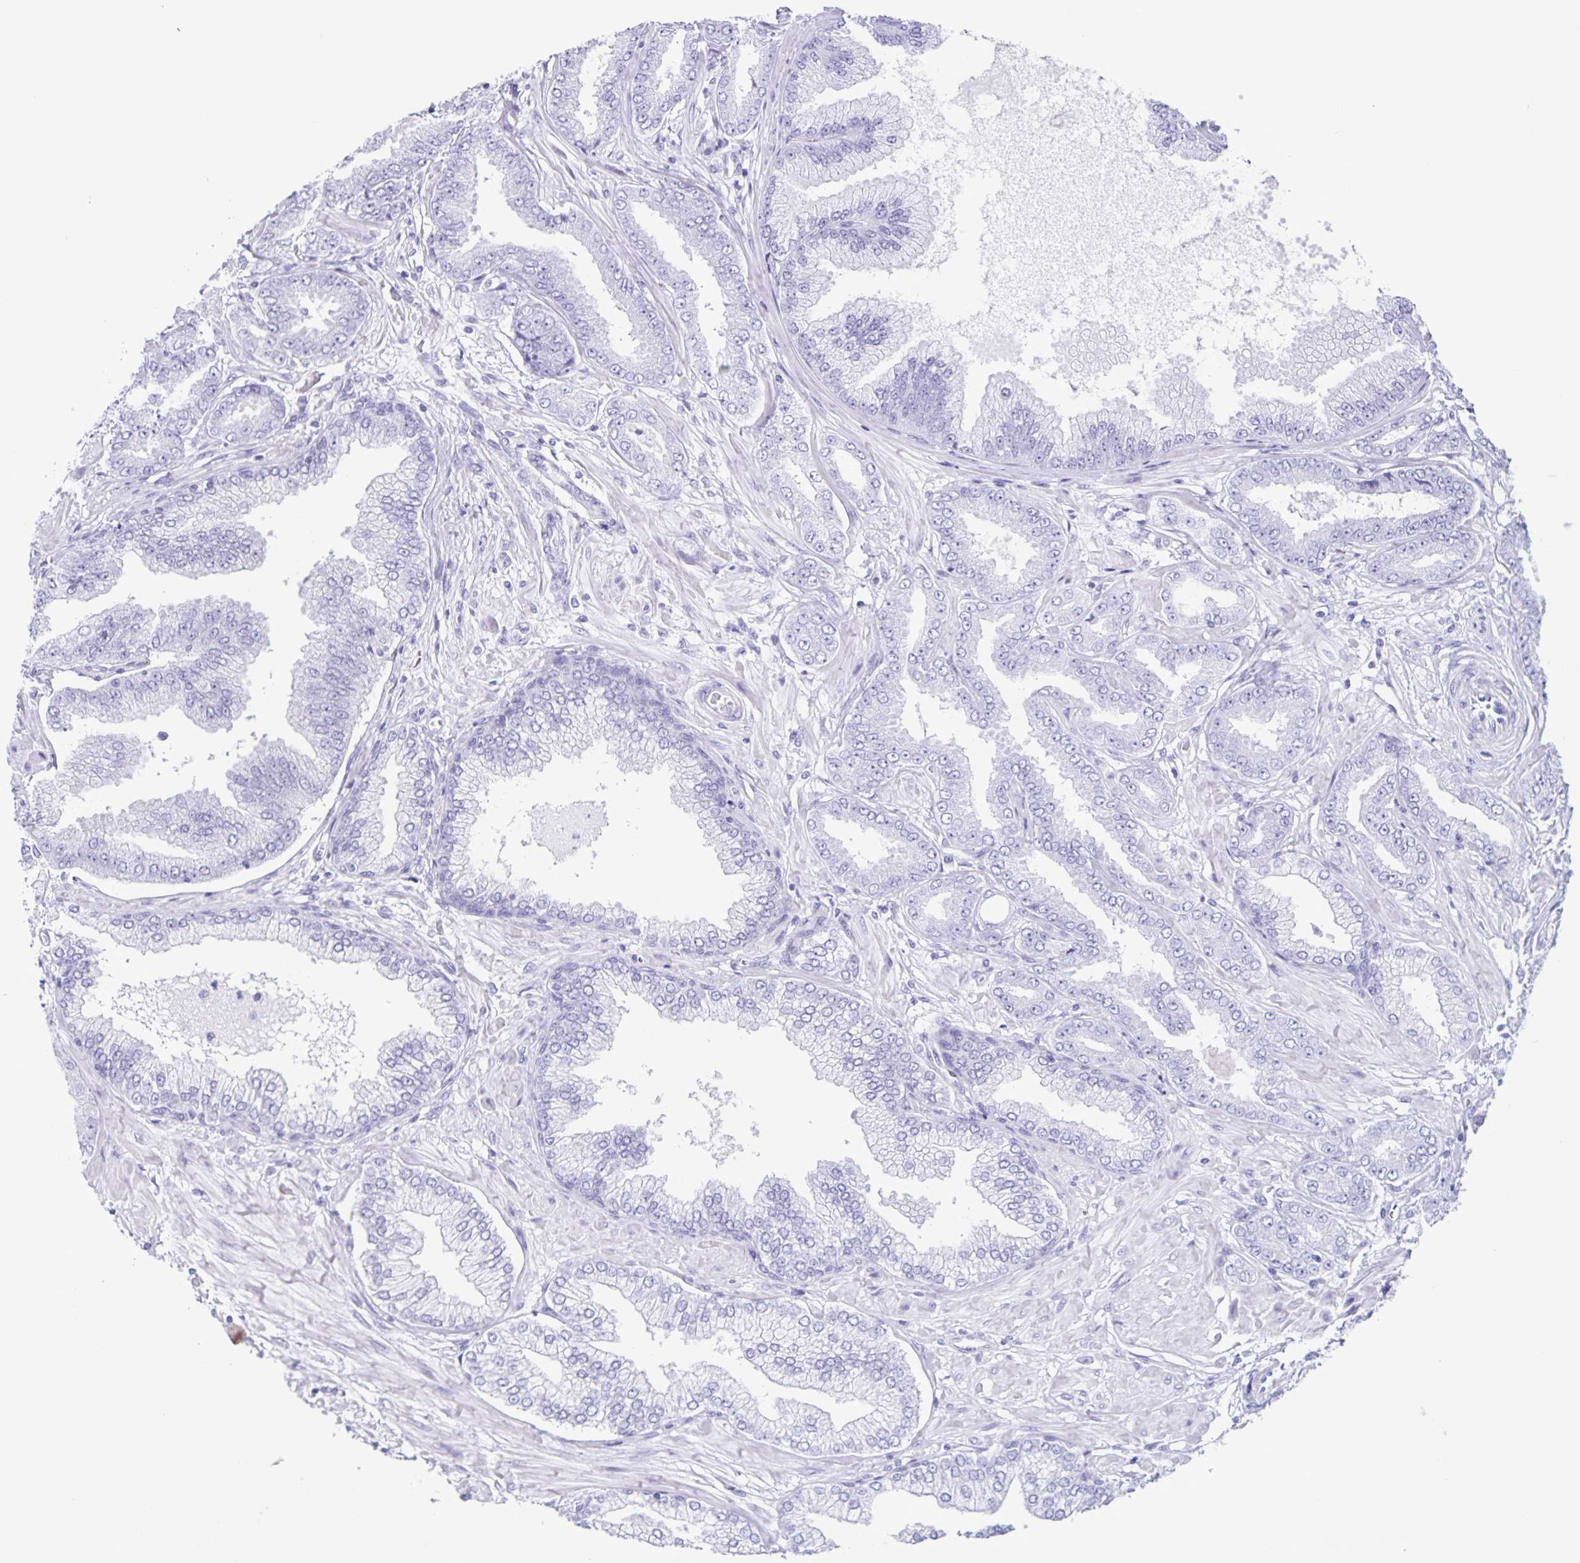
{"staining": {"intensity": "negative", "quantity": "none", "location": "none"}, "tissue": "prostate cancer", "cell_type": "Tumor cells", "image_type": "cancer", "snomed": [{"axis": "morphology", "description": "Adenocarcinoma, Low grade"}, {"axis": "topography", "description": "Prostate"}], "caption": "Tumor cells are negative for brown protein staining in prostate cancer.", "gene": "C12orf56", "patient": {"sex": "male", "age": 55}}